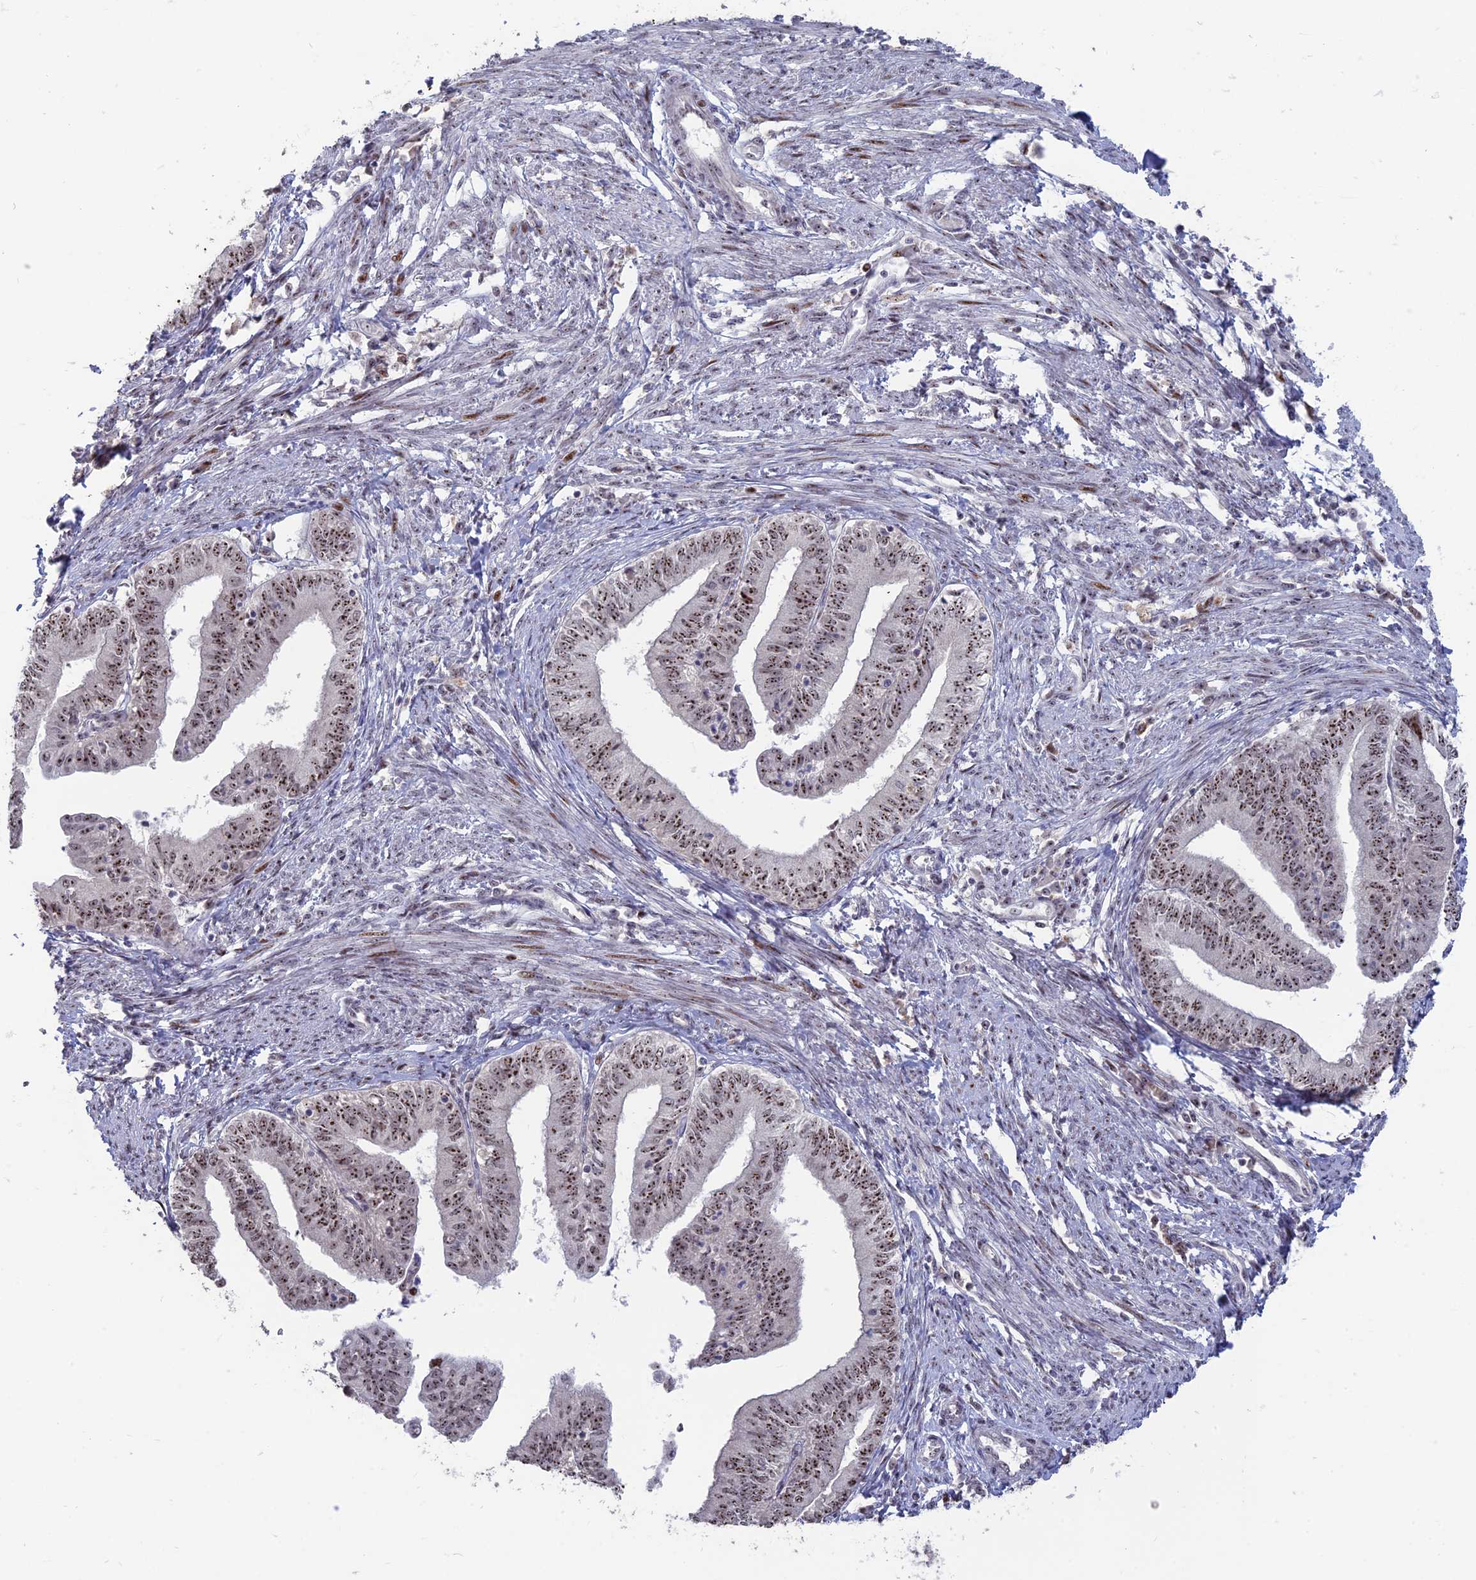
{"staining": {"intensity": "strong", "quantity": ">75%", "location": "nuclear"}, "tissue": "endometrial cancer", "cell_type": "Tumor cells", "image_type": "cancer", "snomed": [{"axis": "morphology", "description": "Adenocarcinoma, NOS"}, {"axis": "topography", "description": "Endometrium"}], "caption": "Endometrial cancer tissue demonstrates strong nuclear expression in about >75% of tumor cells, visualized by immunohistochemistry. The staining was performed using DAB to visualize the protein expression in brown, while the nuclei were stained in blue with hematoxylin (Magnification: 20x).", "gene": "FAM131A", "patient": {"sex": "female", "age": 66}}